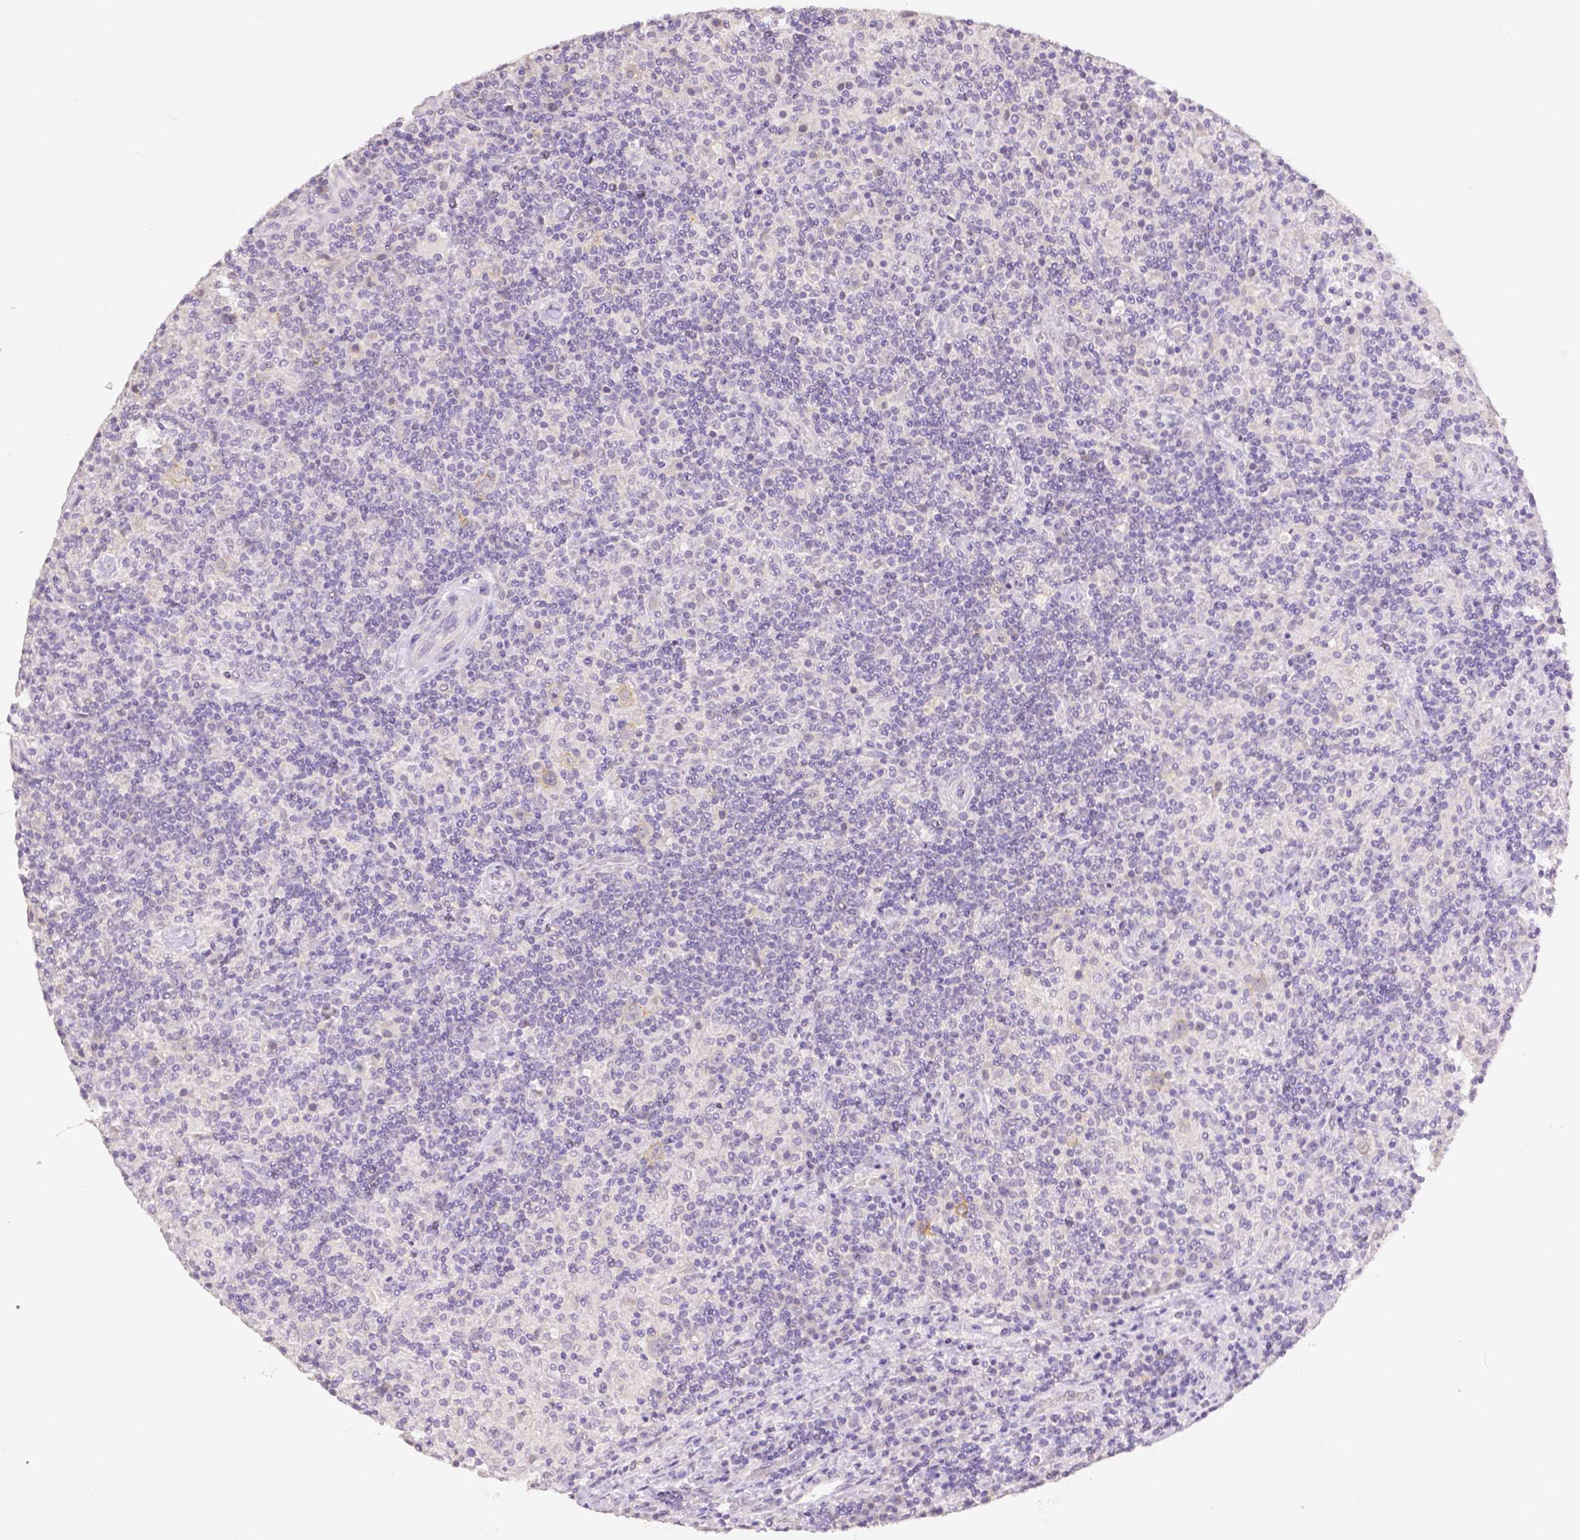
{"staining": {"intensity": "negative", "quantity": "none", "location": "none"}, "tissue": "lymphoma", "cell_type": "Tumor cells", "image_type": "cancer", "snomed": [{"axis": "morphology", "description": "Hodgkin's disease, NOS"}, {"axis": "topography", "description": "Lymph node"}], "caption": "IHC image of neoplastic tissue: human Hodgkin's disease stained with DAB (3,3'-diaminobenzidine) exhibits no significant protein expression in tumor cells. (Immunohistochemistry, brightfield microscopy, high magnification).", "gene": "OCLN", "patient": {"sex": "male", "age": 70}}